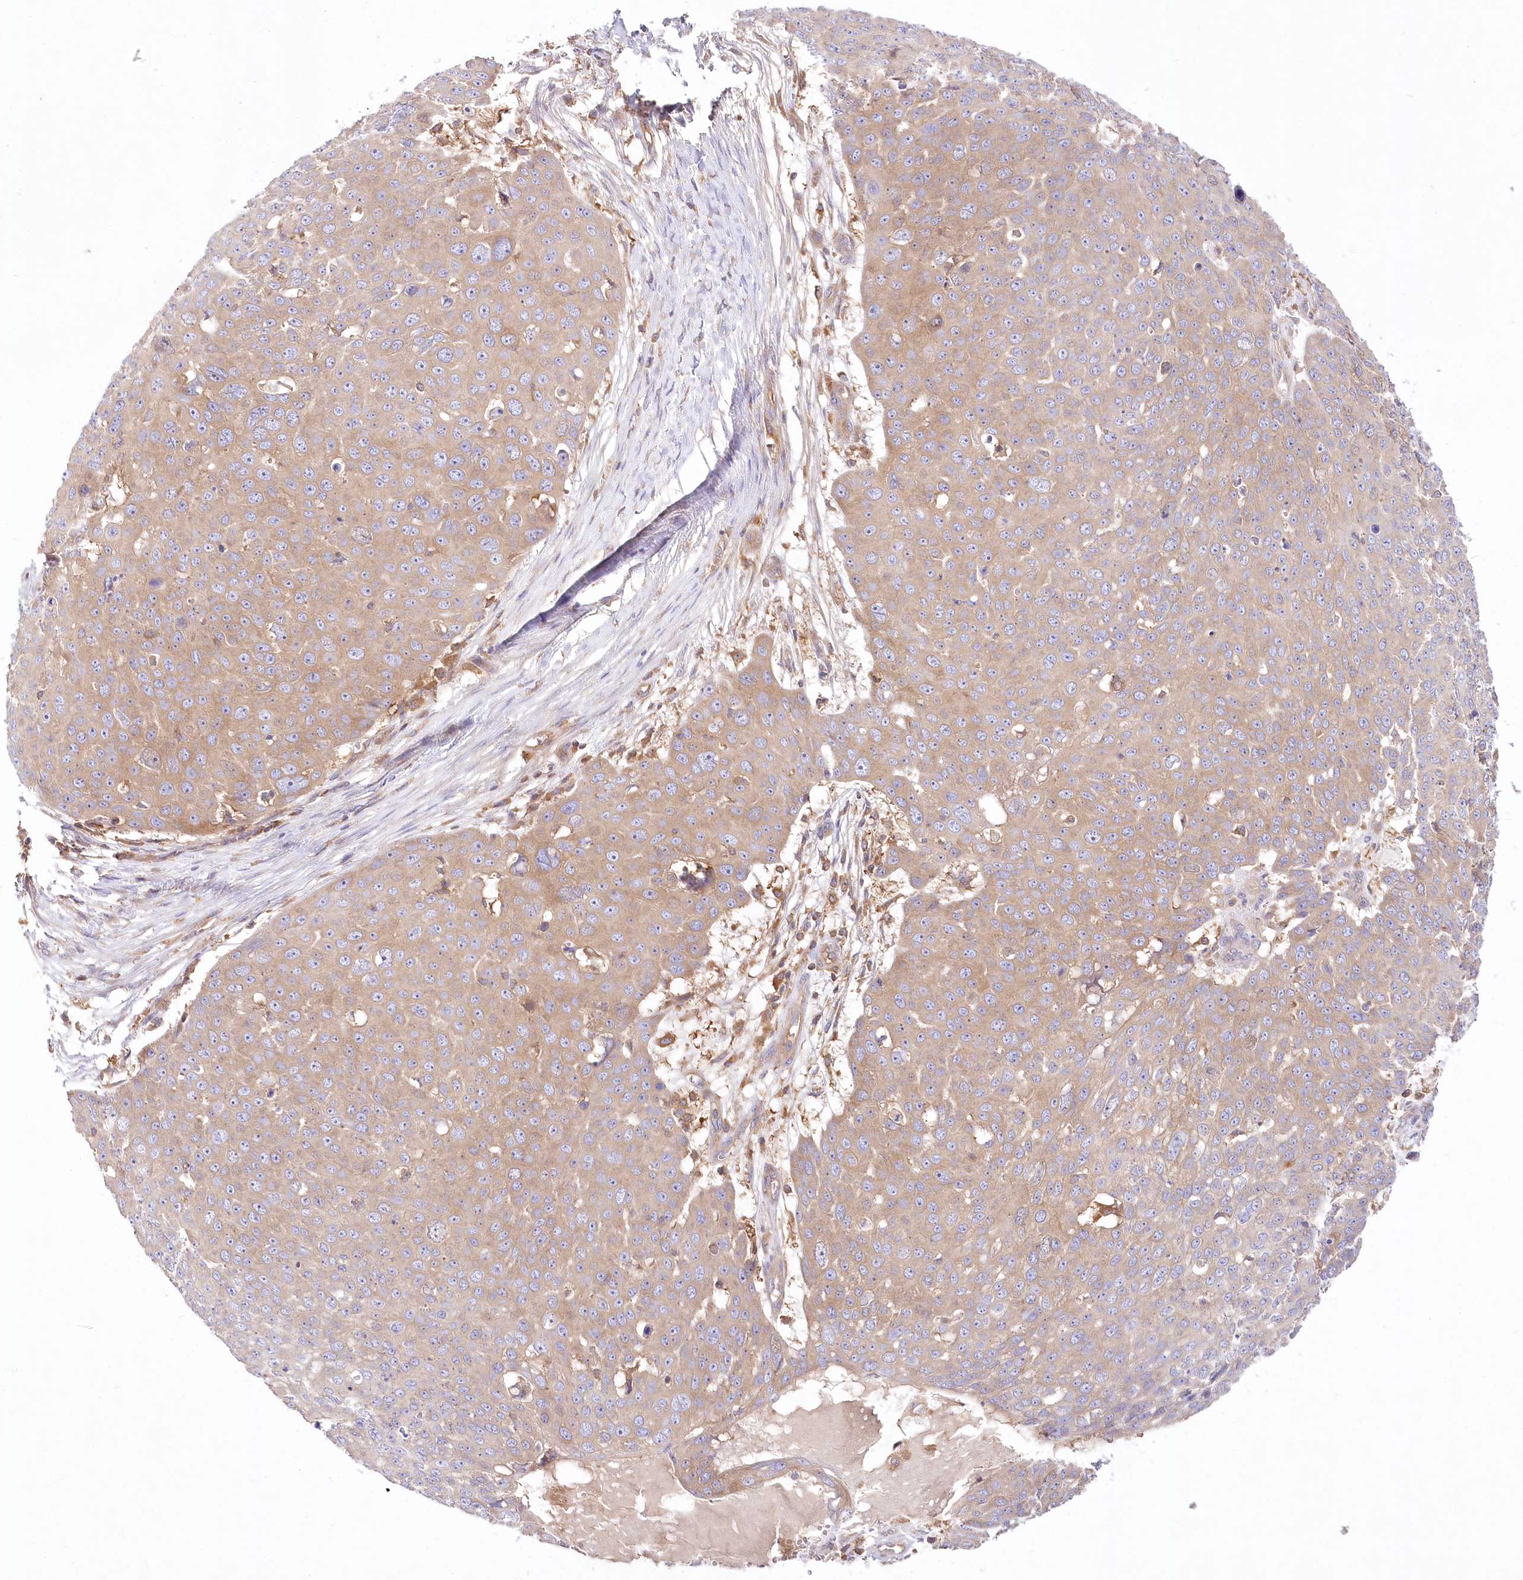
{"staining": {"intensity": "weak", "quantity": "<25%", "location": "cytoplasmic/membranous"}, "tissue": "skin cancer", "cell_type": "Tumor cells", "image_type": "cancer", "snomed": [{"axis": "morphology", "description": "Squamous cell carcinoma, NOS"}, {"axis": "topography", "description": "Skin"}], "caption": "The immunohistochemistry image has no significant positivity in tumor cells of skin cancer tissue.", "gene": "ABRAXAS2", "patient": {"sex": "male", "age": 71}}